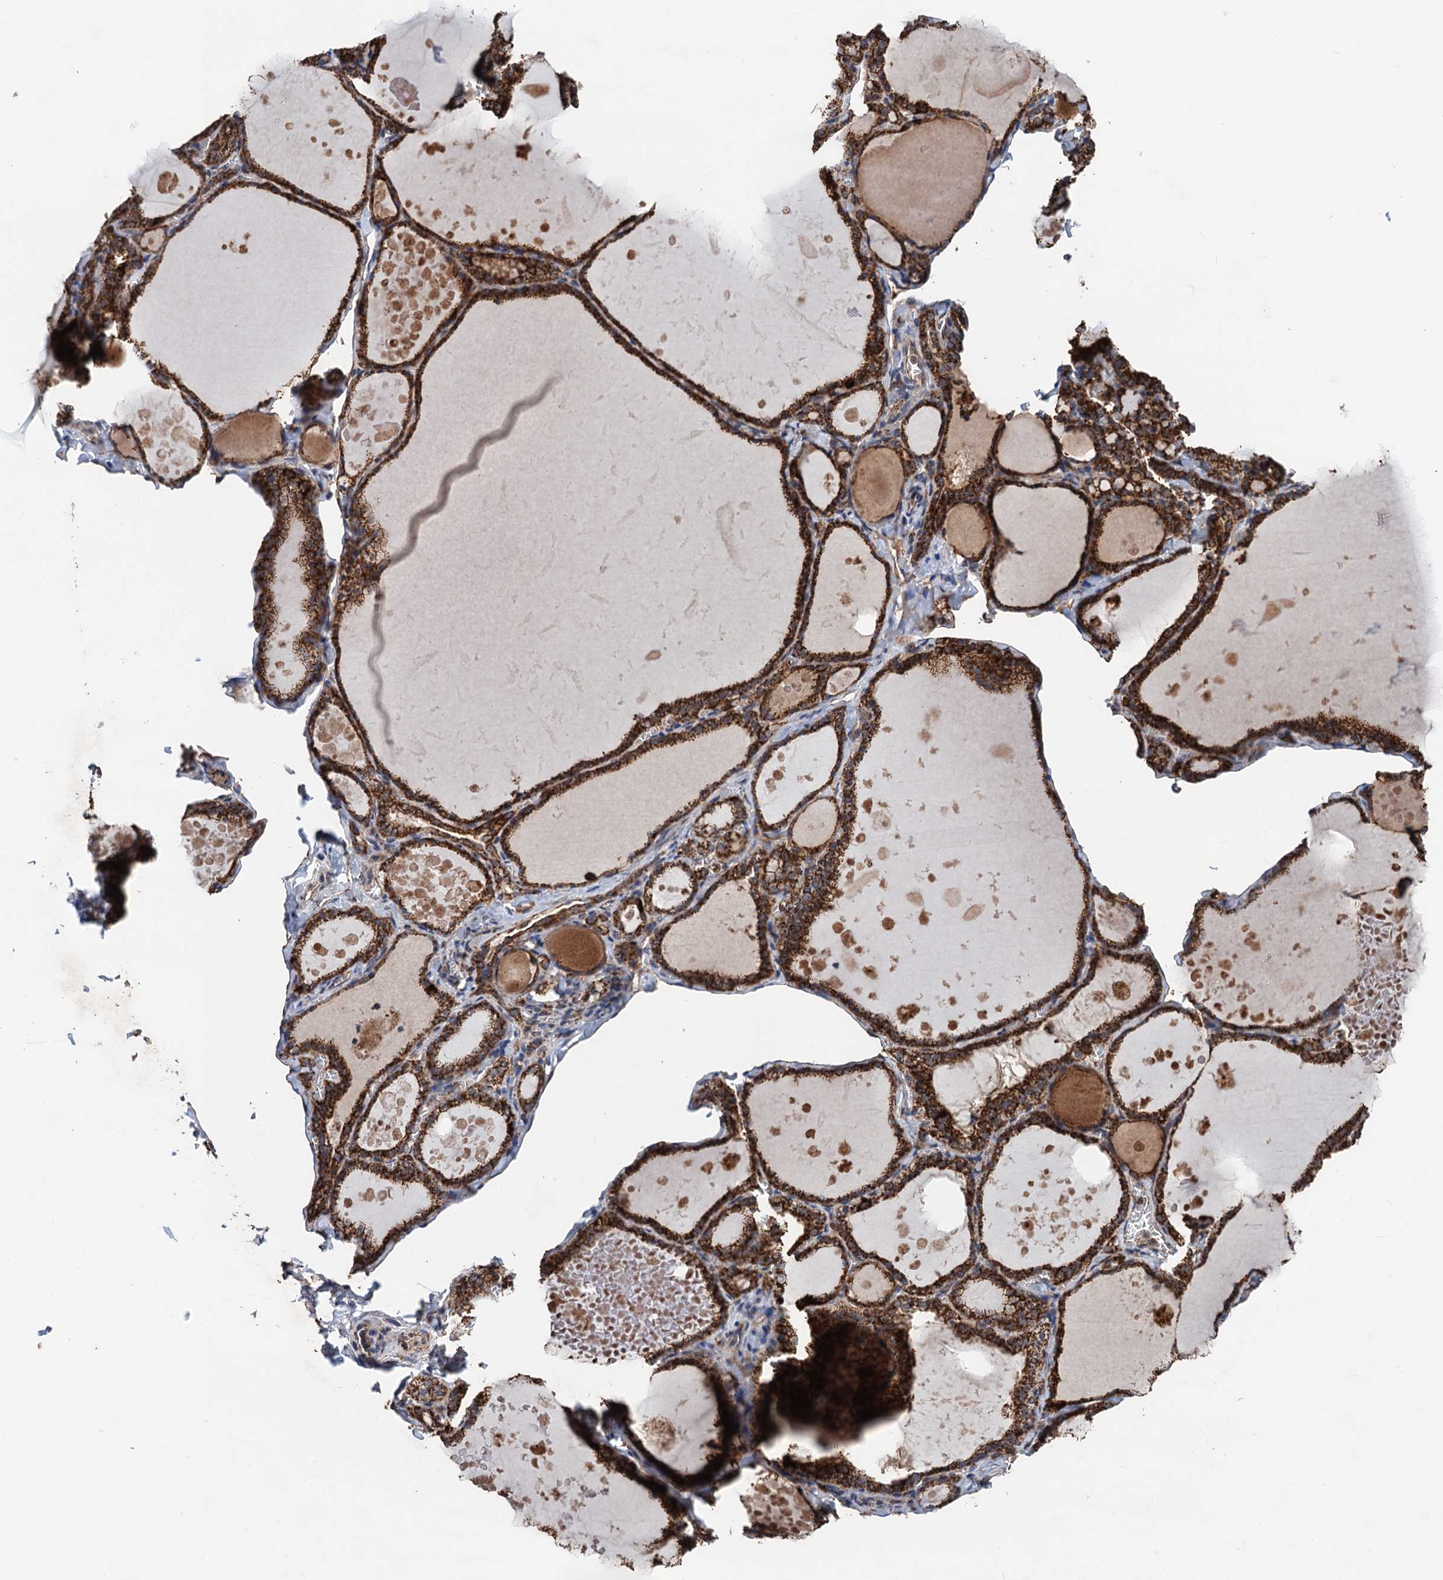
{"staining": {"intensity": "strong", "quantity": ">75%", "location": "cytoplasmic/membranous"}, "tissue": "thyroid gland", "cell_type": "Glandular cells", "image_type": "normal", "snomed": [{"axis": "morphology", "description": "Normal tissue, NOS"}, {"axis": "topography", "description": "Thyroid gland"}], "caption": "An immunohistochemistry (IHC) histopathology image of normal tissue is shown. Protein staining in brown shows strong cytoplasmic/membranous positivity in thyroid gland within glandular cells.", "gene": "DGLUCY", "patient": {"sex": "male", "age": 56}}